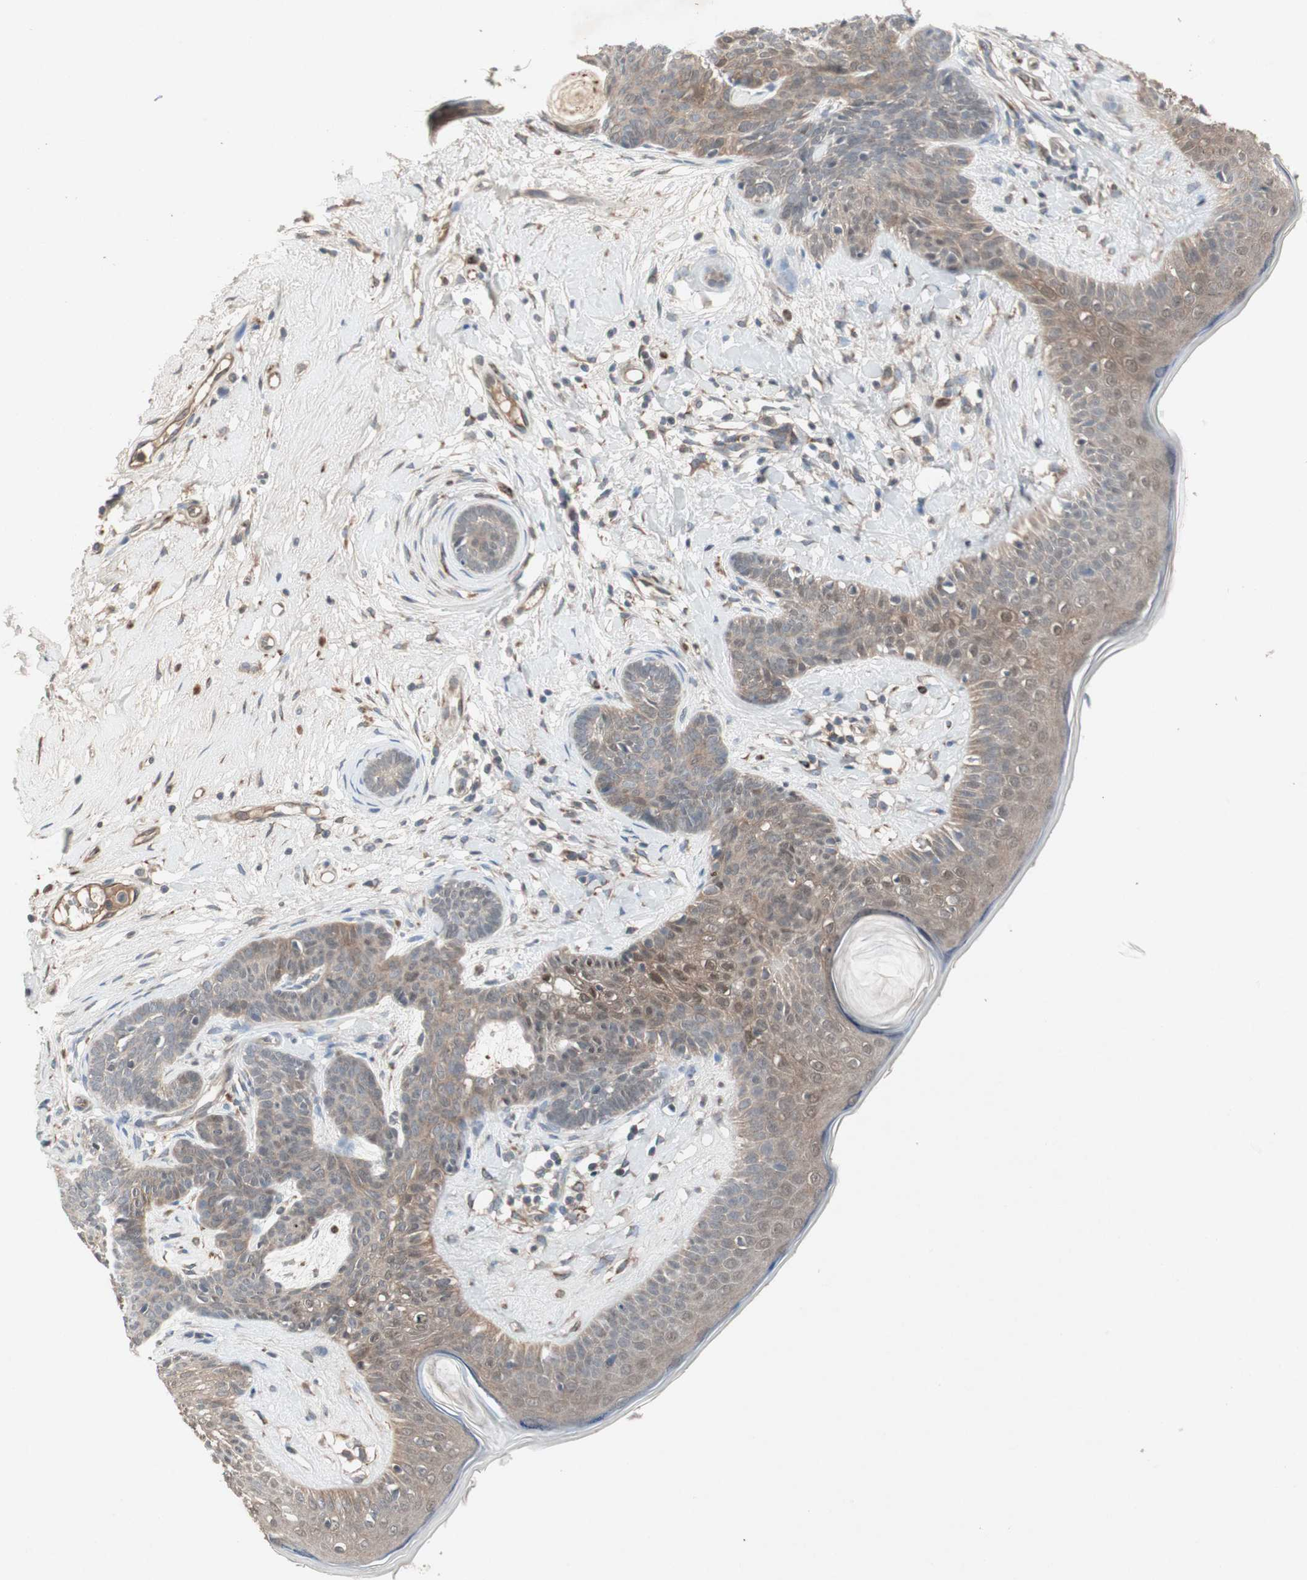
{"staining": {"intensity": "moderate", "quantity": "25%-75%", "location": "cytoplasmic/membranous"}, "tissue": "skin cancer", "cell_type": "Tumor cells", "image_type": "cancer", "snomed": [{"axis": "morphology", "description": "Developmental malformation"}, {"axis": "morphology", "description": "Basal cell carcinoma"}, {"axis": "topography", "description": "Skin"}], "caption": "Skin cancer stained with a protein marker exhibits moderate staining in tumor cells.", "gene": "JMJD7-PLA2G4B", "patient": {"sex": "female", "age": 62}}